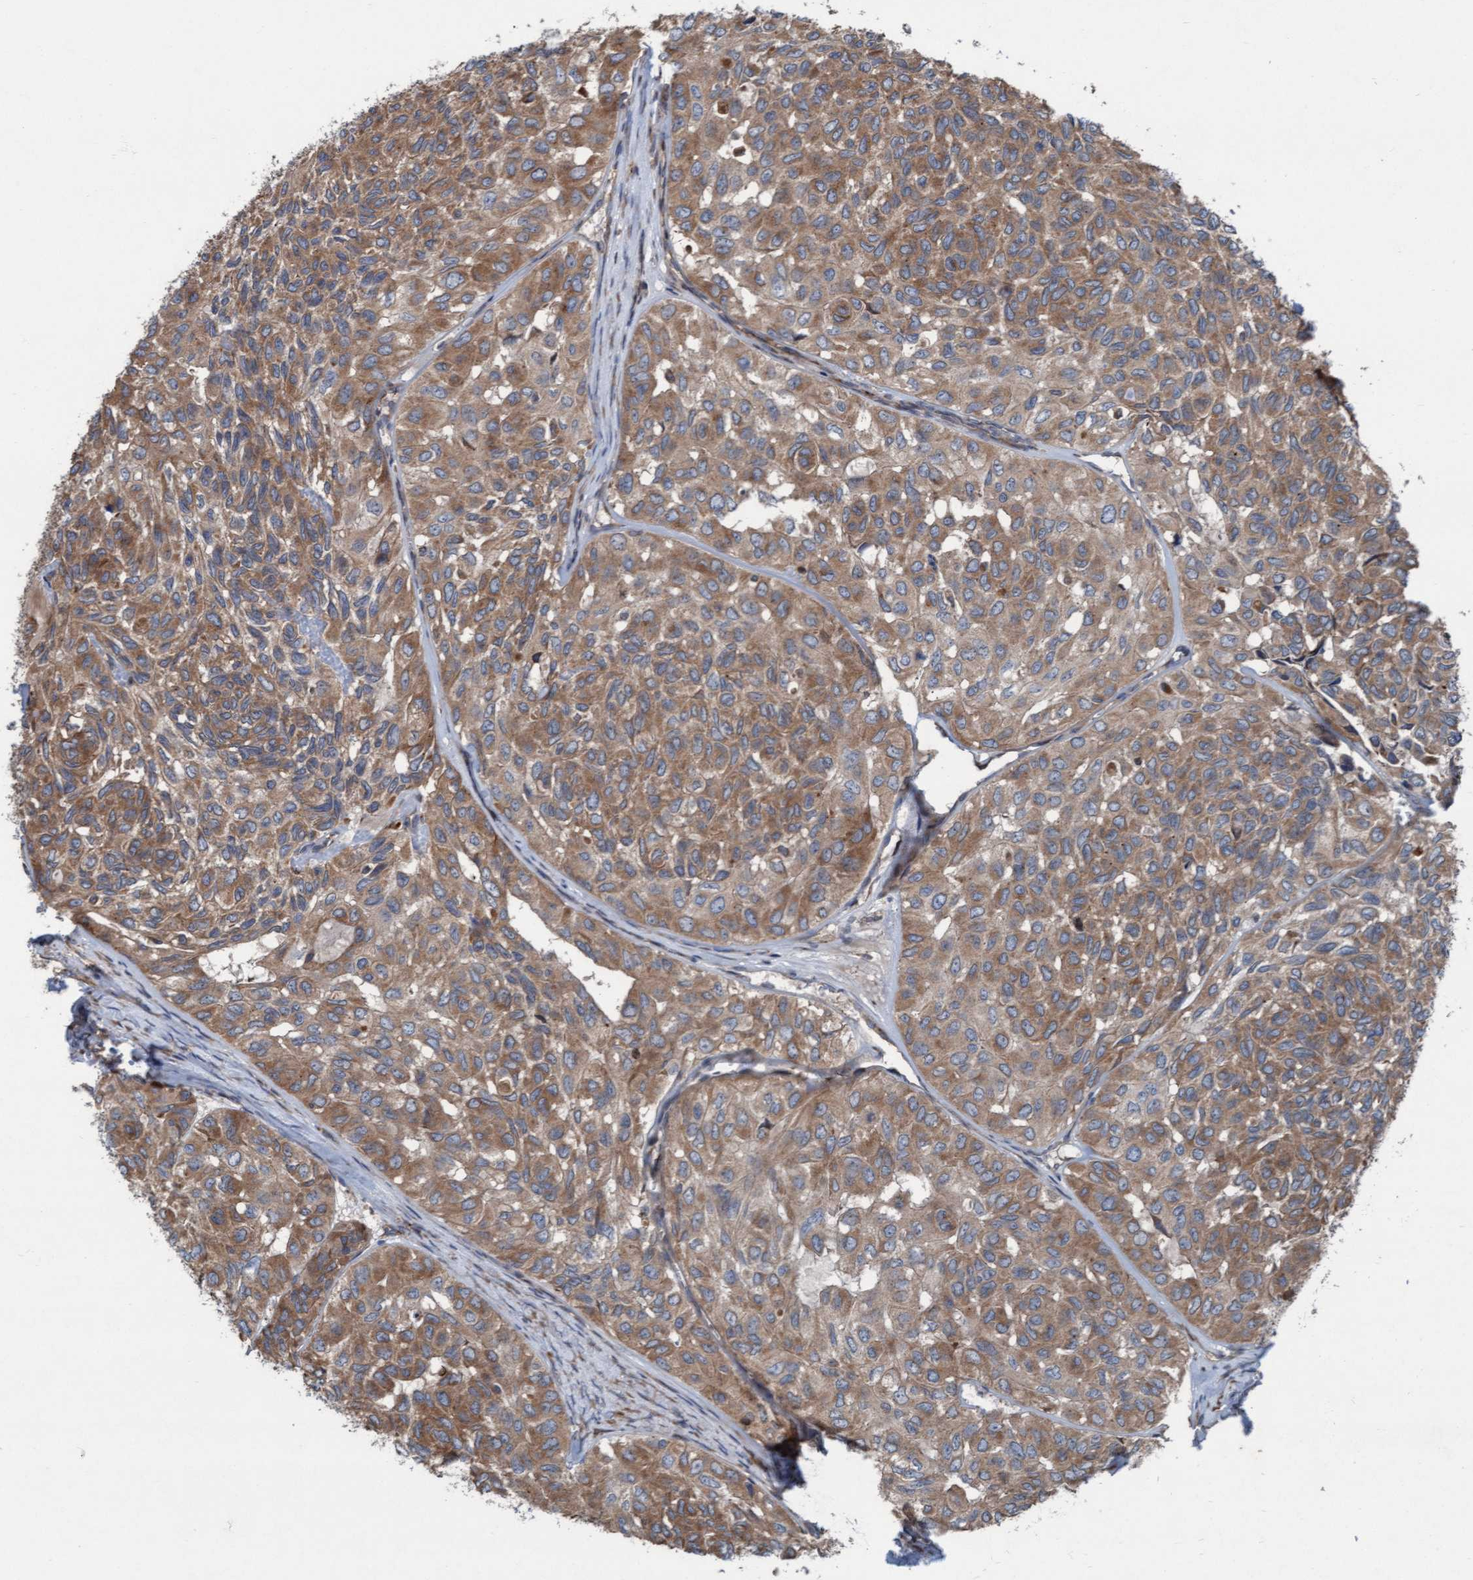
{"staining": {"intensity": "moderate", "quantity": ">75%", "location": "cytoplasmic/membranous"}, "tissue": "head and neck cancer", "cell_type": "Tumor cells", "image_type": "cancer", "snomed": [{"axis": "morphology", "description": "Adenocarcinoma, NOS"}, {"axis": "topography", "description": "Salivary gland, NOS"}, {"axis": "topography", "description": "Head-Neck"}], "caption": "Protein staining reveals moderate cytoplasmic/membranous positivity in about >75% of tumor cells in head and neck cancer (adenocarcinoma).", "gene": "KLHL26", "patient": {"sex": "female", "age": 76}}